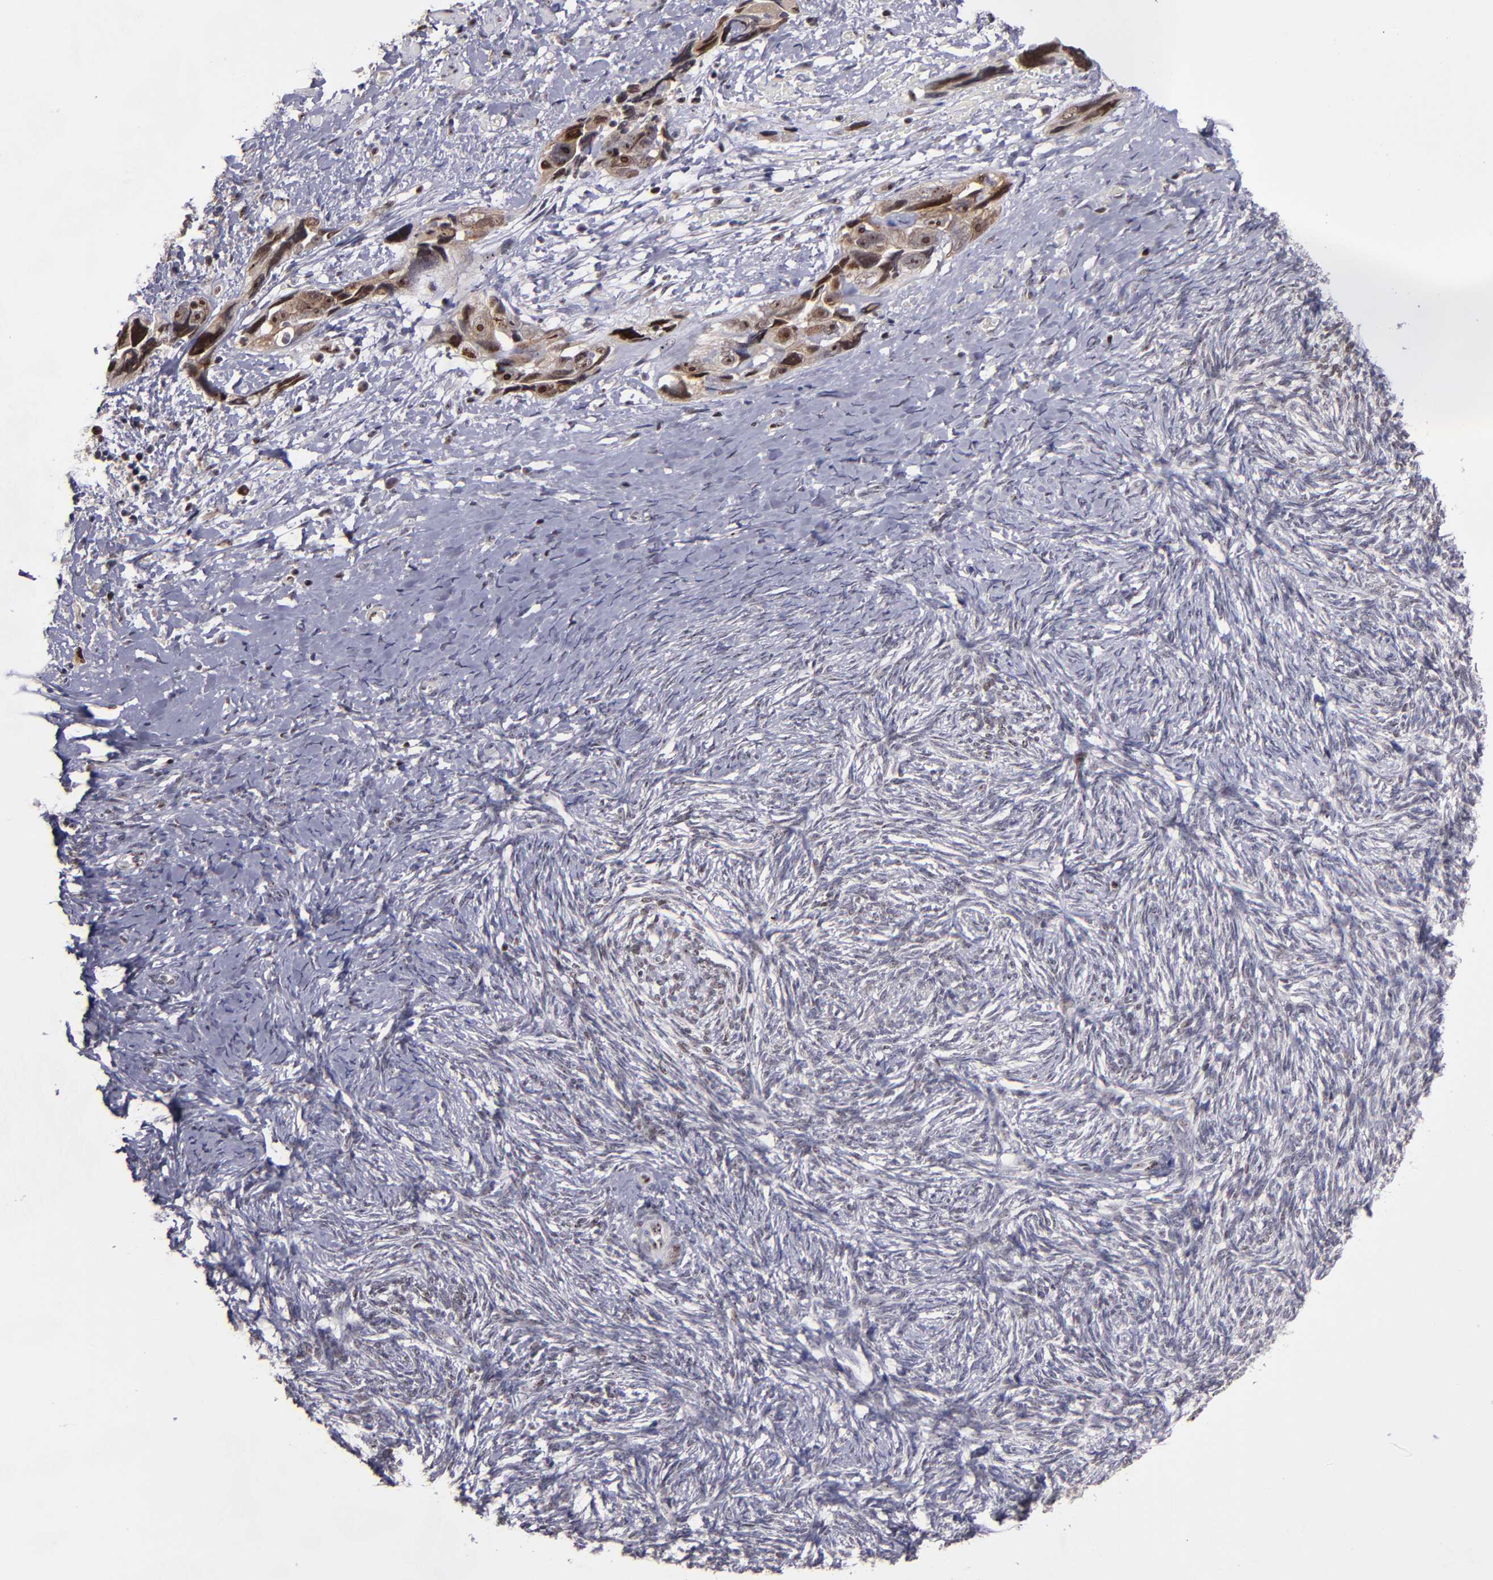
{"staining": {"intensity": "weak", "quantity": "25%-75%", "location": "cytoplasmic/membranous,nuclear"}, "tissue": "ovarian cancer", "cell_type": "Tumor cells", "image_type": "cancer", "snomed": [{"axis": "morphology", "description": "Normal tissue, NOS"}, {"axis": "morphology", "description": "Cystadenocarcinoma, serous, NOS"}, {"axis": "topography", "description": "Ovary"}], "caption": "Immunohistochemical staining of serous cystadenocarcinoma (ovarian) shows low levels of weak cytoplasmic/membranous and nuclear positivity in about 25%-75% of tumor cells. (Brightfield microscopy of DAB IHC at high magnification).", "gene": "DDX24", "patient": {"sex": "female", "age": 62}}